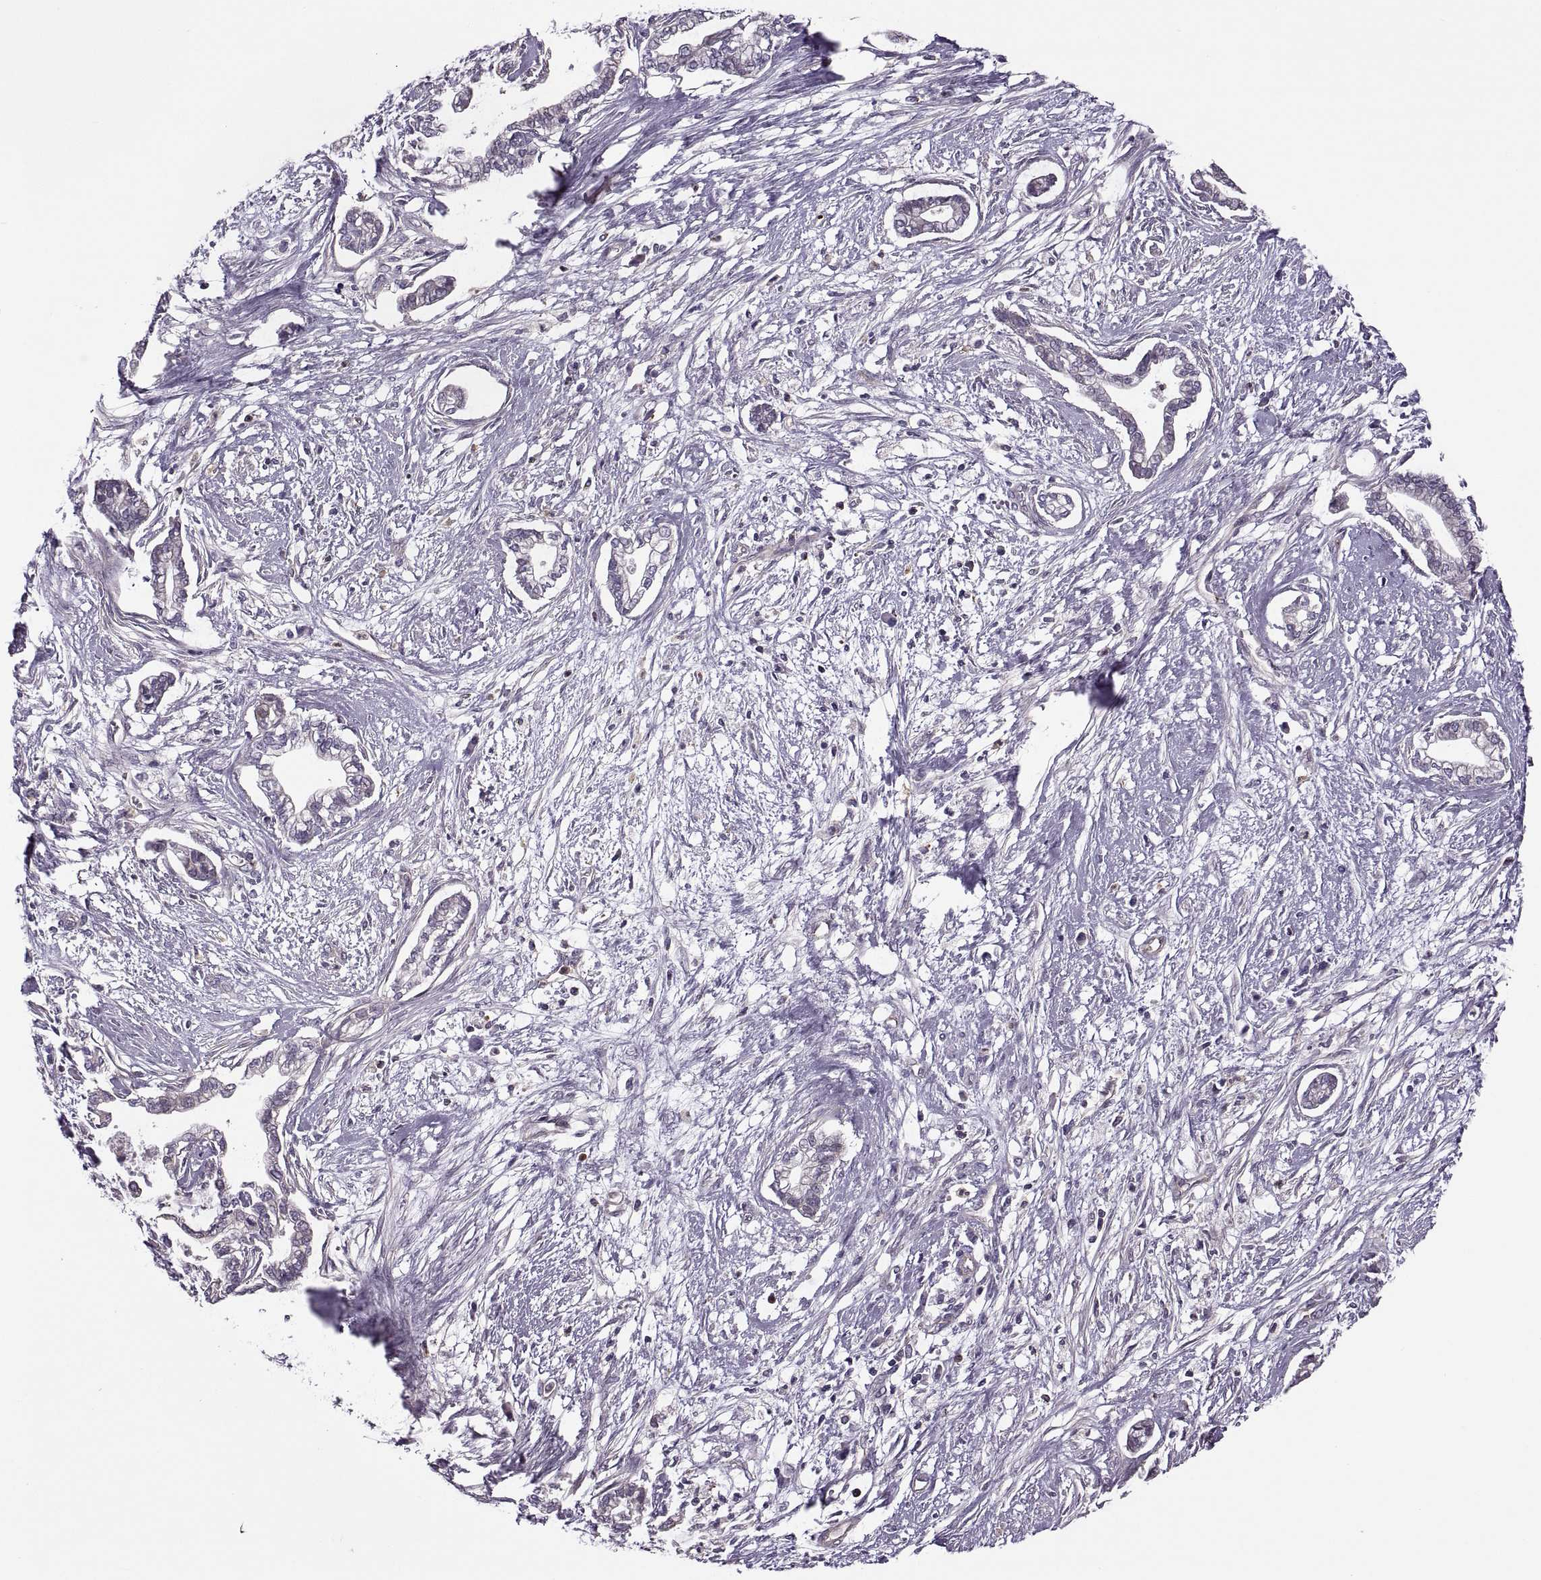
{"staining": {"intensity": "negative", "quantity": "none", "location": "none"}, "tissue": "cervical cancer", "cell_type": "Tumor cells", "image_type": "cancer", "snomed": [{"axis": "morphology", "description": "Adenocarcinoma, NOS"}, {"axis": "topography", "description": "Cervix"}], "caption": "This is a photomicrograph of IHC staining of cervical cancer (adenocarcinoma), which shows no positivity in tumor cells.", "gene": "SLC2A3", "patient": {"sex": "female", "age": 62}}